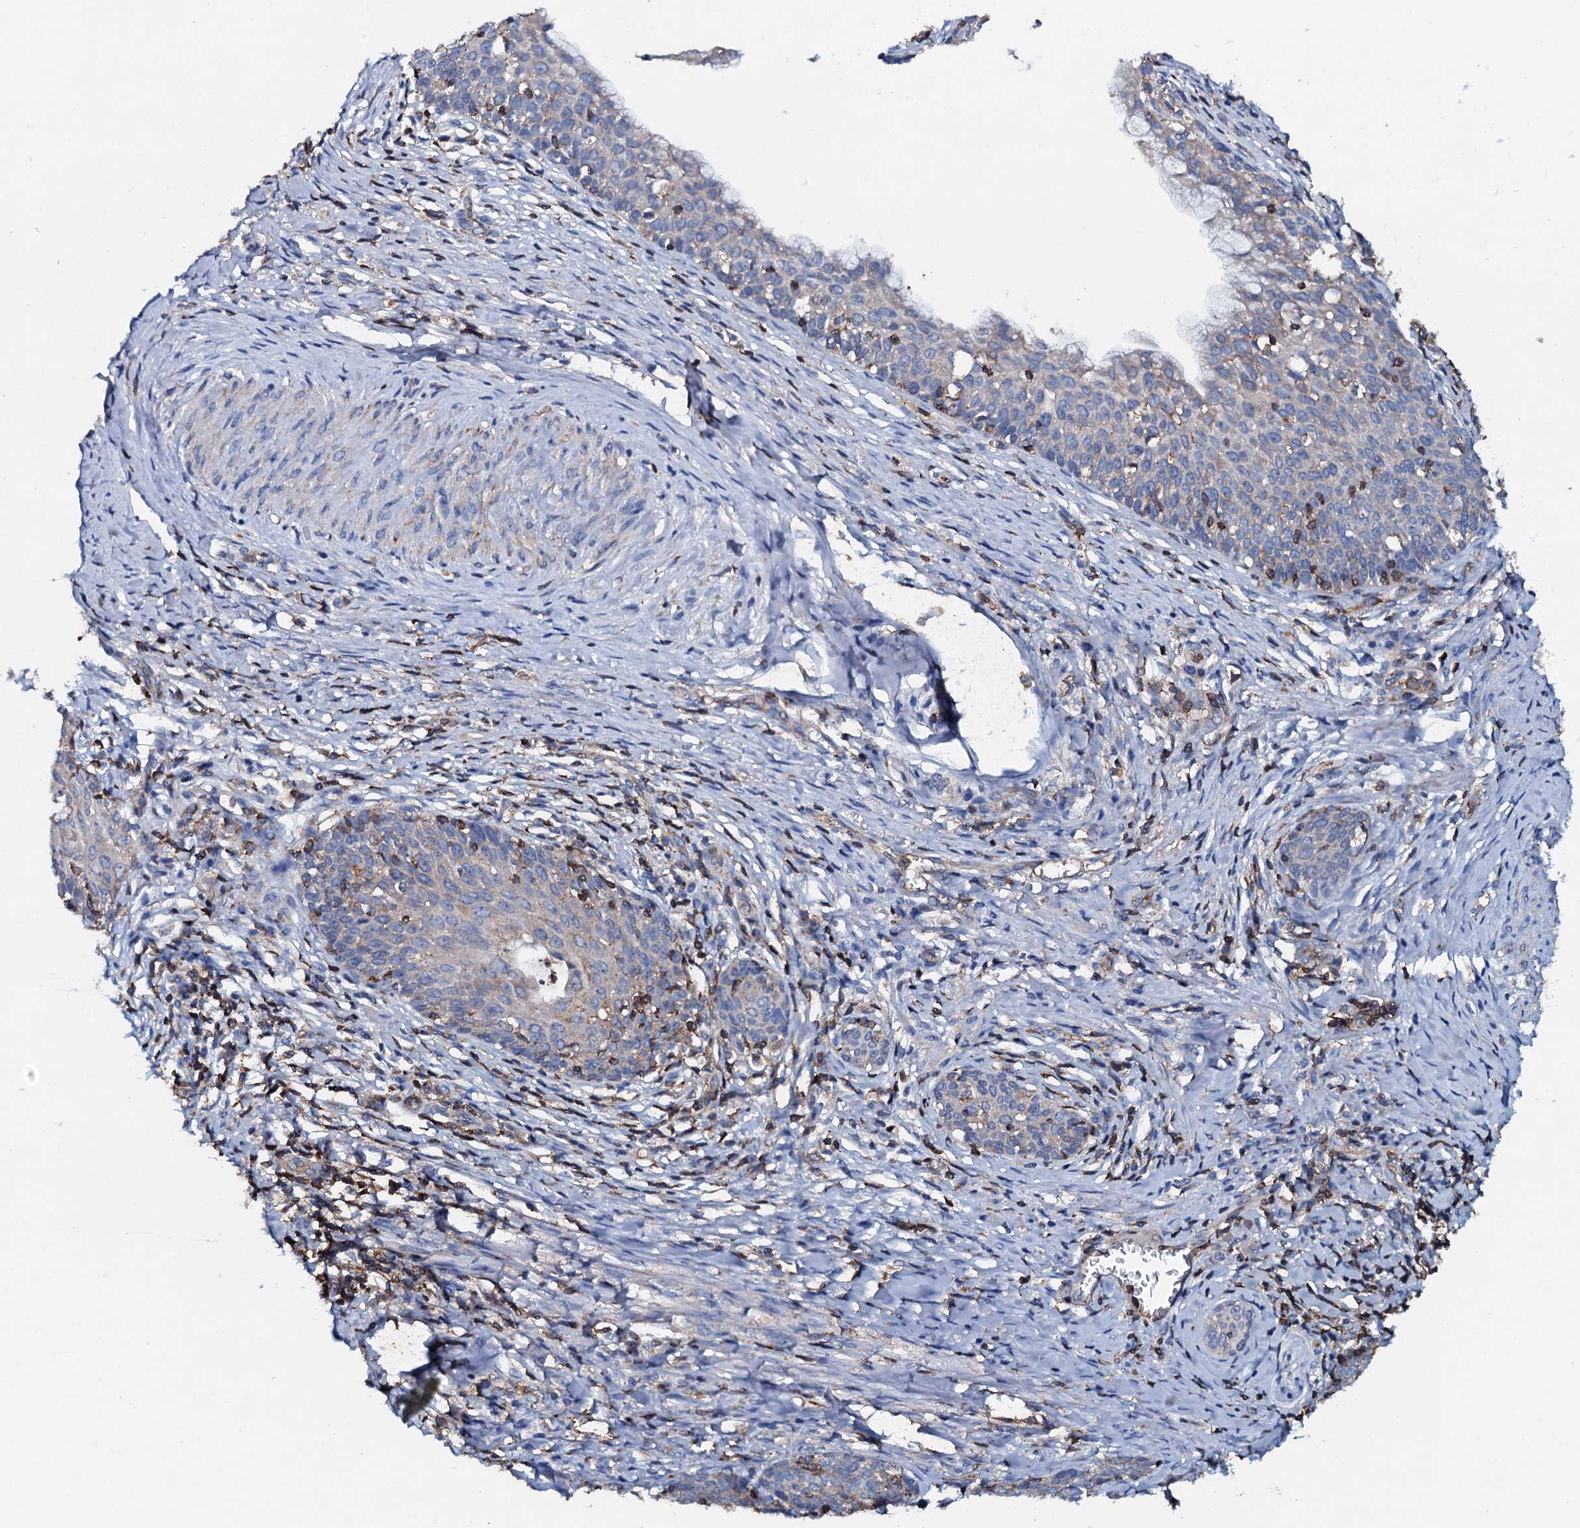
{"staining": {"intensity": "negative", "quantity": "none", "location": "none"}, "tissue": "cervical cancer", "cell_type": "Tumor cells", "image_type": "cancer", "snomed": [{"axis": "morphology", "description": "Squamous cell carcinoma, NOS"}, {"axis": "topography", "description": "Cervix"}], "caption": "Immunohistochemistry histopathology image of human squamous cell carcinoma (cervical) stained for a protein (brown), which exhibits no expression in tumor cells. (Brightfield microscopy of DAB (3,3'-diaminobenzidine) IHC at high magnification).", "gene": "MS4A4E", "patient": {"sex": "female", "age": 52}}